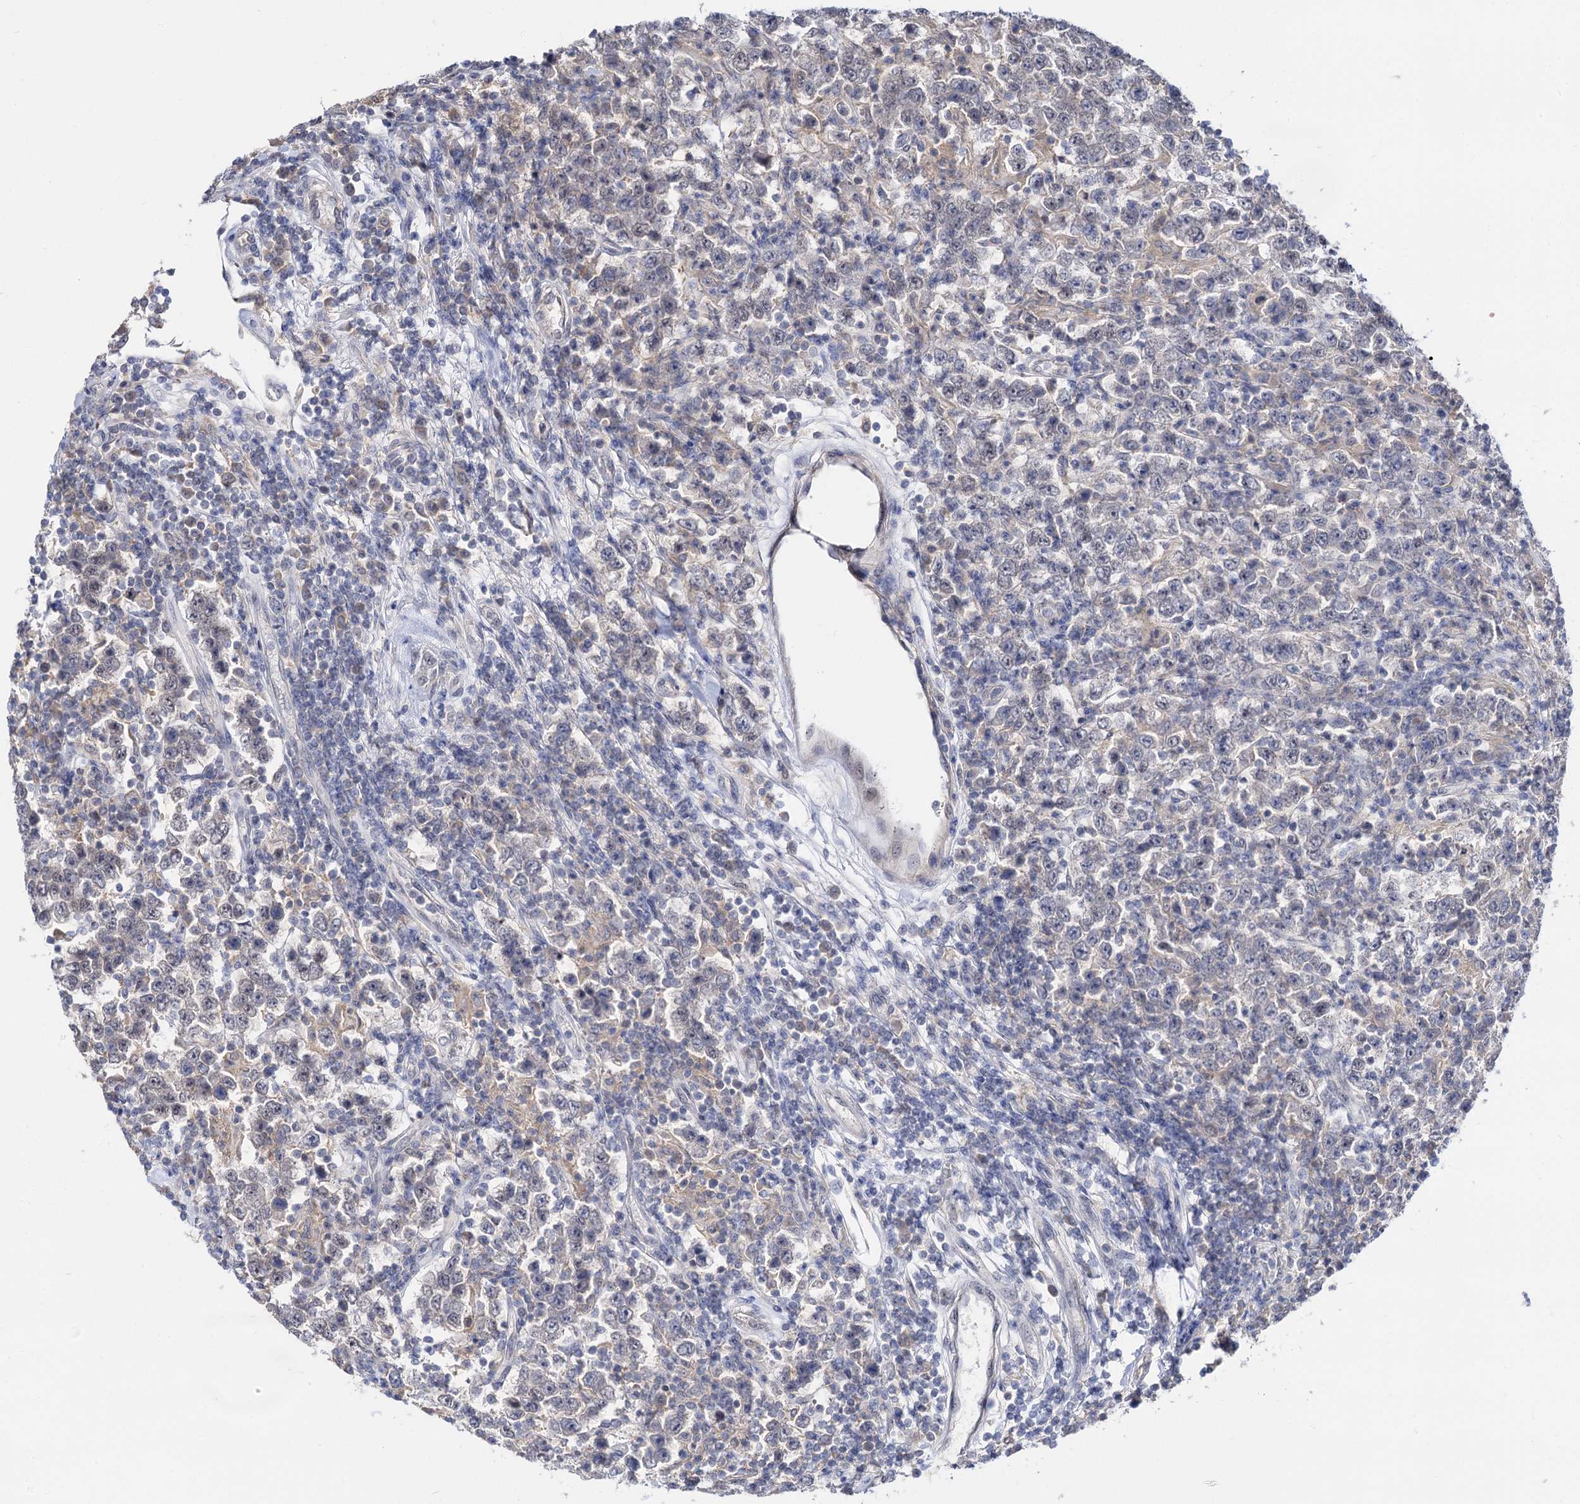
{"staining": {"intensity": "negative", "quantity": "none", "location": "none"}, "tissue": "testis cancer", "cell_type": "Tumor cells", "image_type": "cancer", "snomed": [{"axis": "morphology", "description": "Normal tissue, NOS"}, {"axis": "morphology", "description": "Urothelial carcinoma, High grade"}, {"axis": "morphology", "description": "Seminoma, NOS"}, {"axis": "morphology", "description": "Carcinoma, Embryonal, NOS"}, {"axis": "topography", "description": "Urinary bladder"}, {"axis": "topography", "description": "Testis"}], "caption": "There is no significant expression in tumor cells of seminoma (testis). (DAB immunohistochemistry (IHC), high magnification).", "gene": "NEK10", "patient": {"sex": "male", "age": 41}}